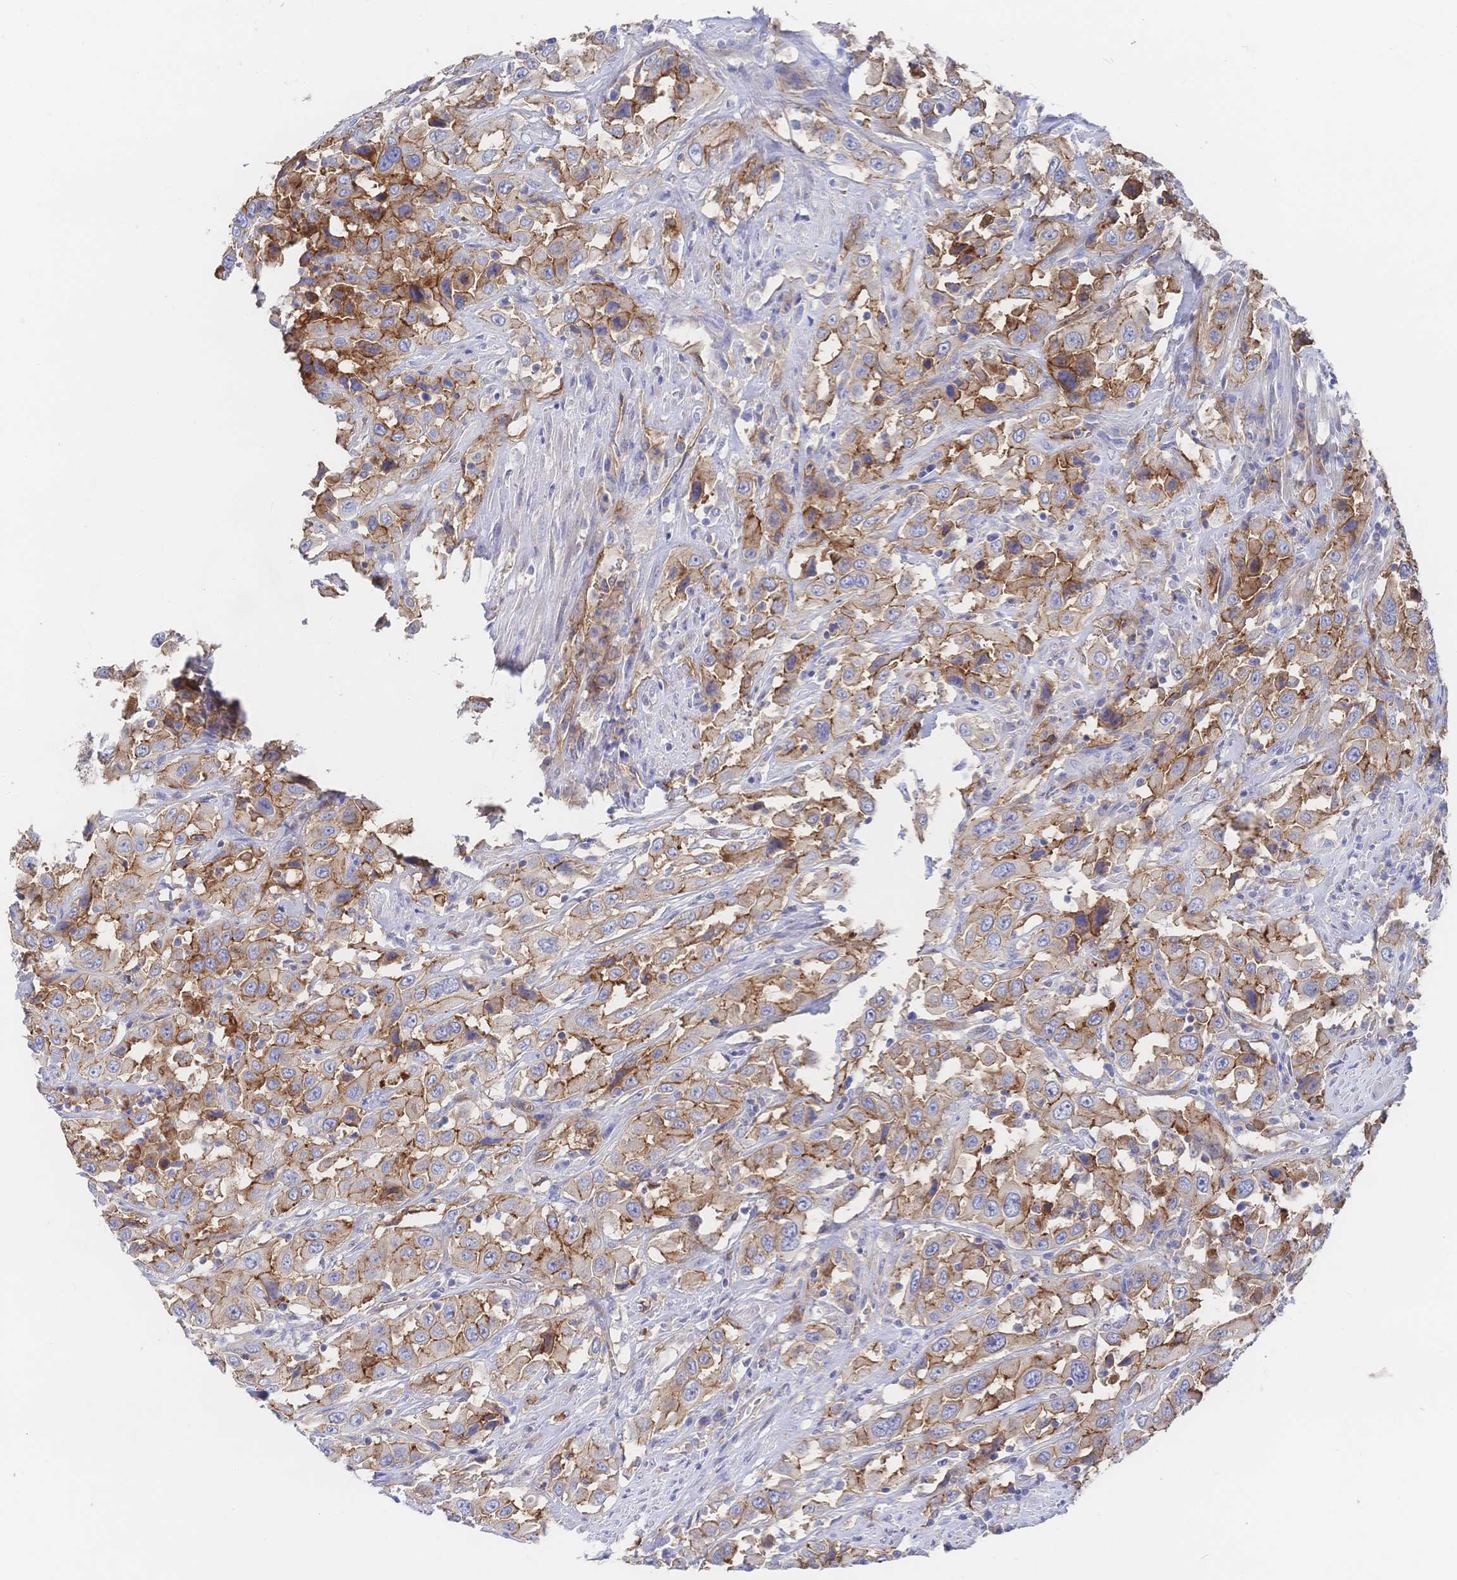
{"staining": {"intensity": "moderate", "quantity": ">75%", "location": "cytoplasmic/membranous"}, "tissue": "urothelial cancer", "cell_type": "Tumor cells", "image_type": "cancer", "snomed": [{"axis": "morphology", "description": "Urothelial carcinoma, High grade"}, {"axis": "topography", "description": "Urinary bladder"}], "caption": "Urothelial carcinoma (high-grade) was stained to show a protein in brown. There is medium levels of moderate cytoplasmic/membranous positivity in approximately >75% of tumor cells.", "gene": "F11R", "patient": {"sex": "male", "age": 61}}